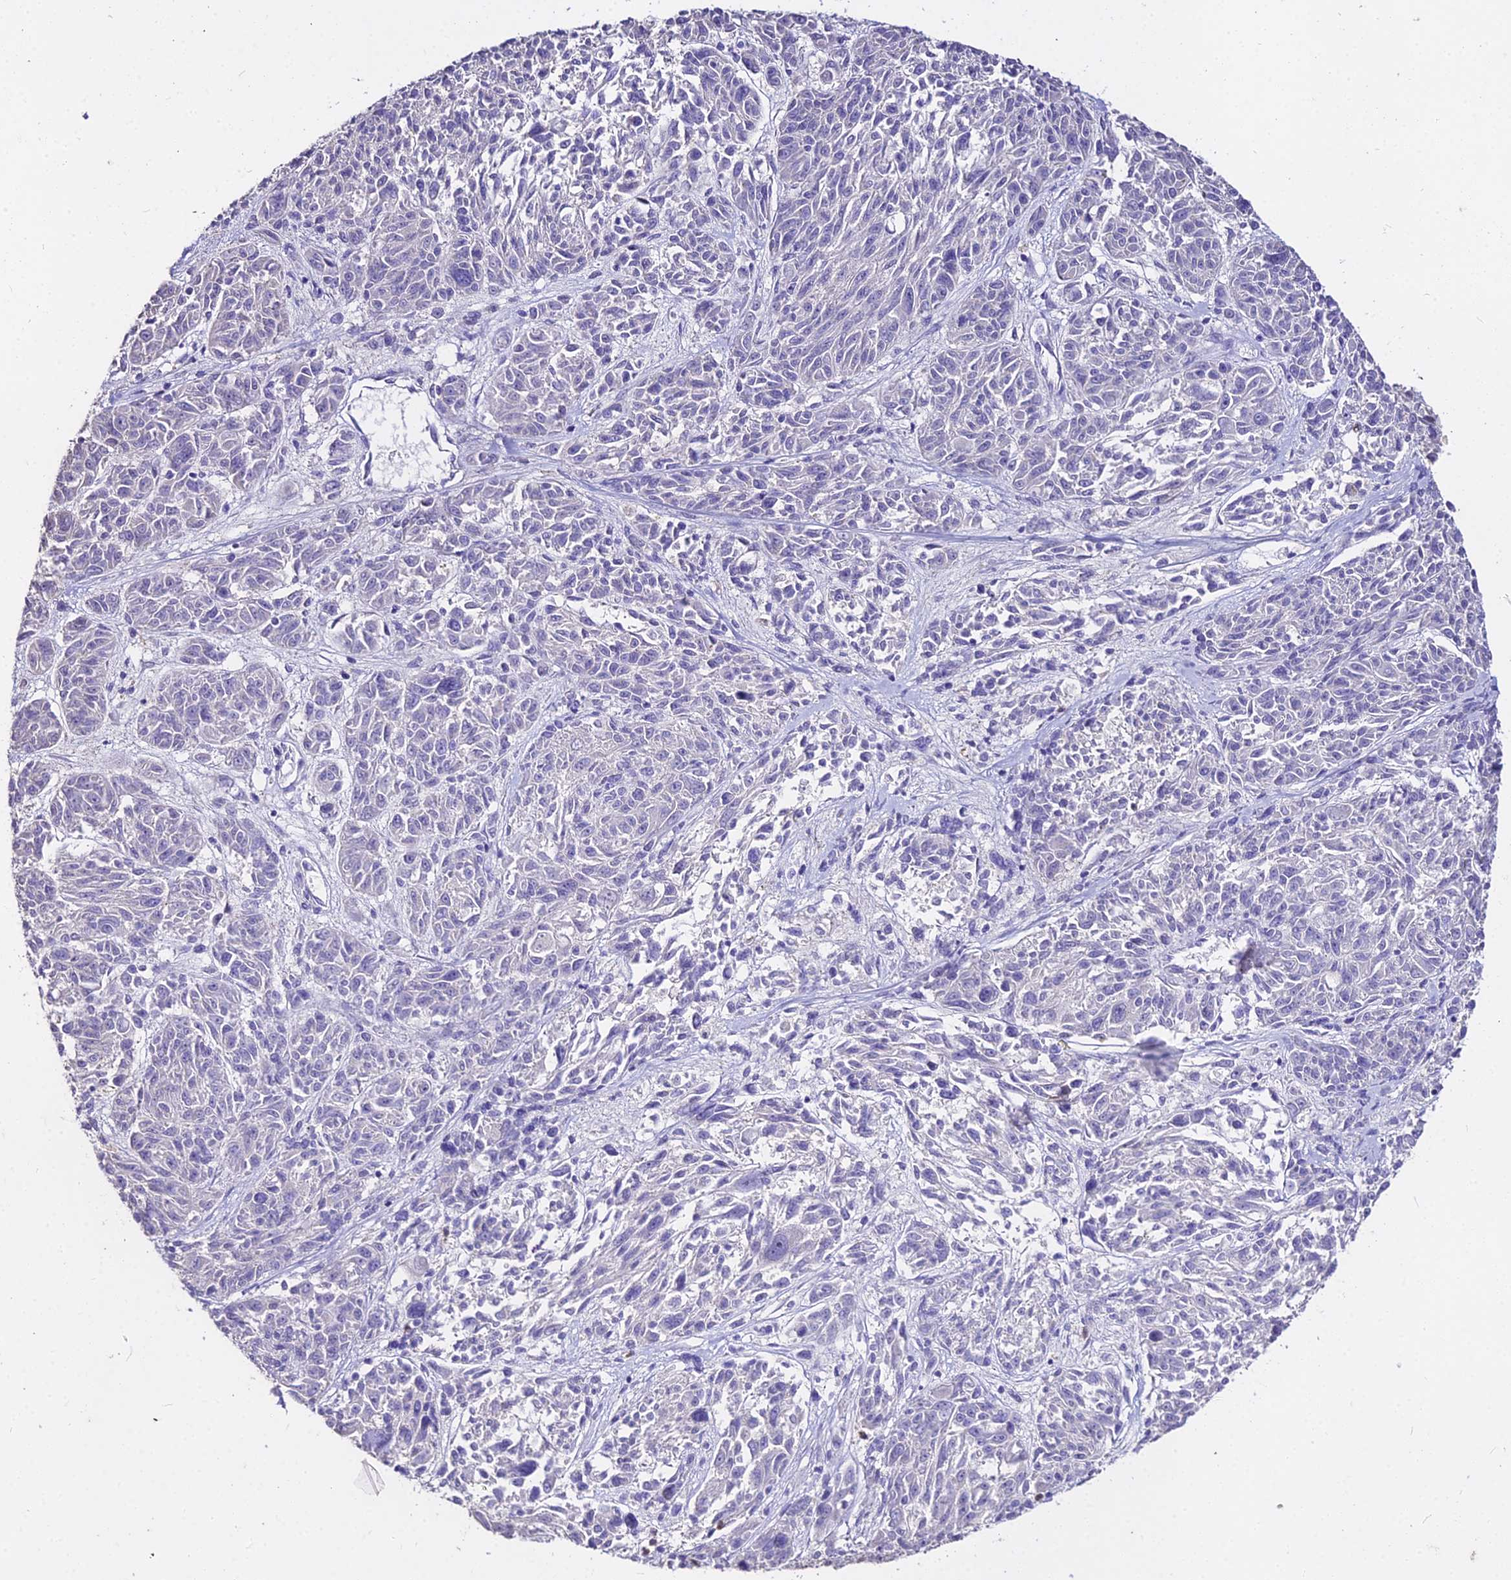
{"staining": {"intensity": "negative", "quantity": "none", "location": "none"}, "tissue": "melanoma", "cell_type": "Tumor cells", "image_type": "cancer", "snomed": [{"axis": "morphology", "description": "Malignant melanoma, NOS"}, {"axis": "topography", "description": "Skin"}], "caption": "This micrograph is of malignant melanoma stained with immunohistochemistry (IHC) to label a protein in brown with the nuclei are counter-stained blue. There is no positivity in tumor cells.", "gene": "GLYAT", "patient": {"sex": "male", "age": 53}}